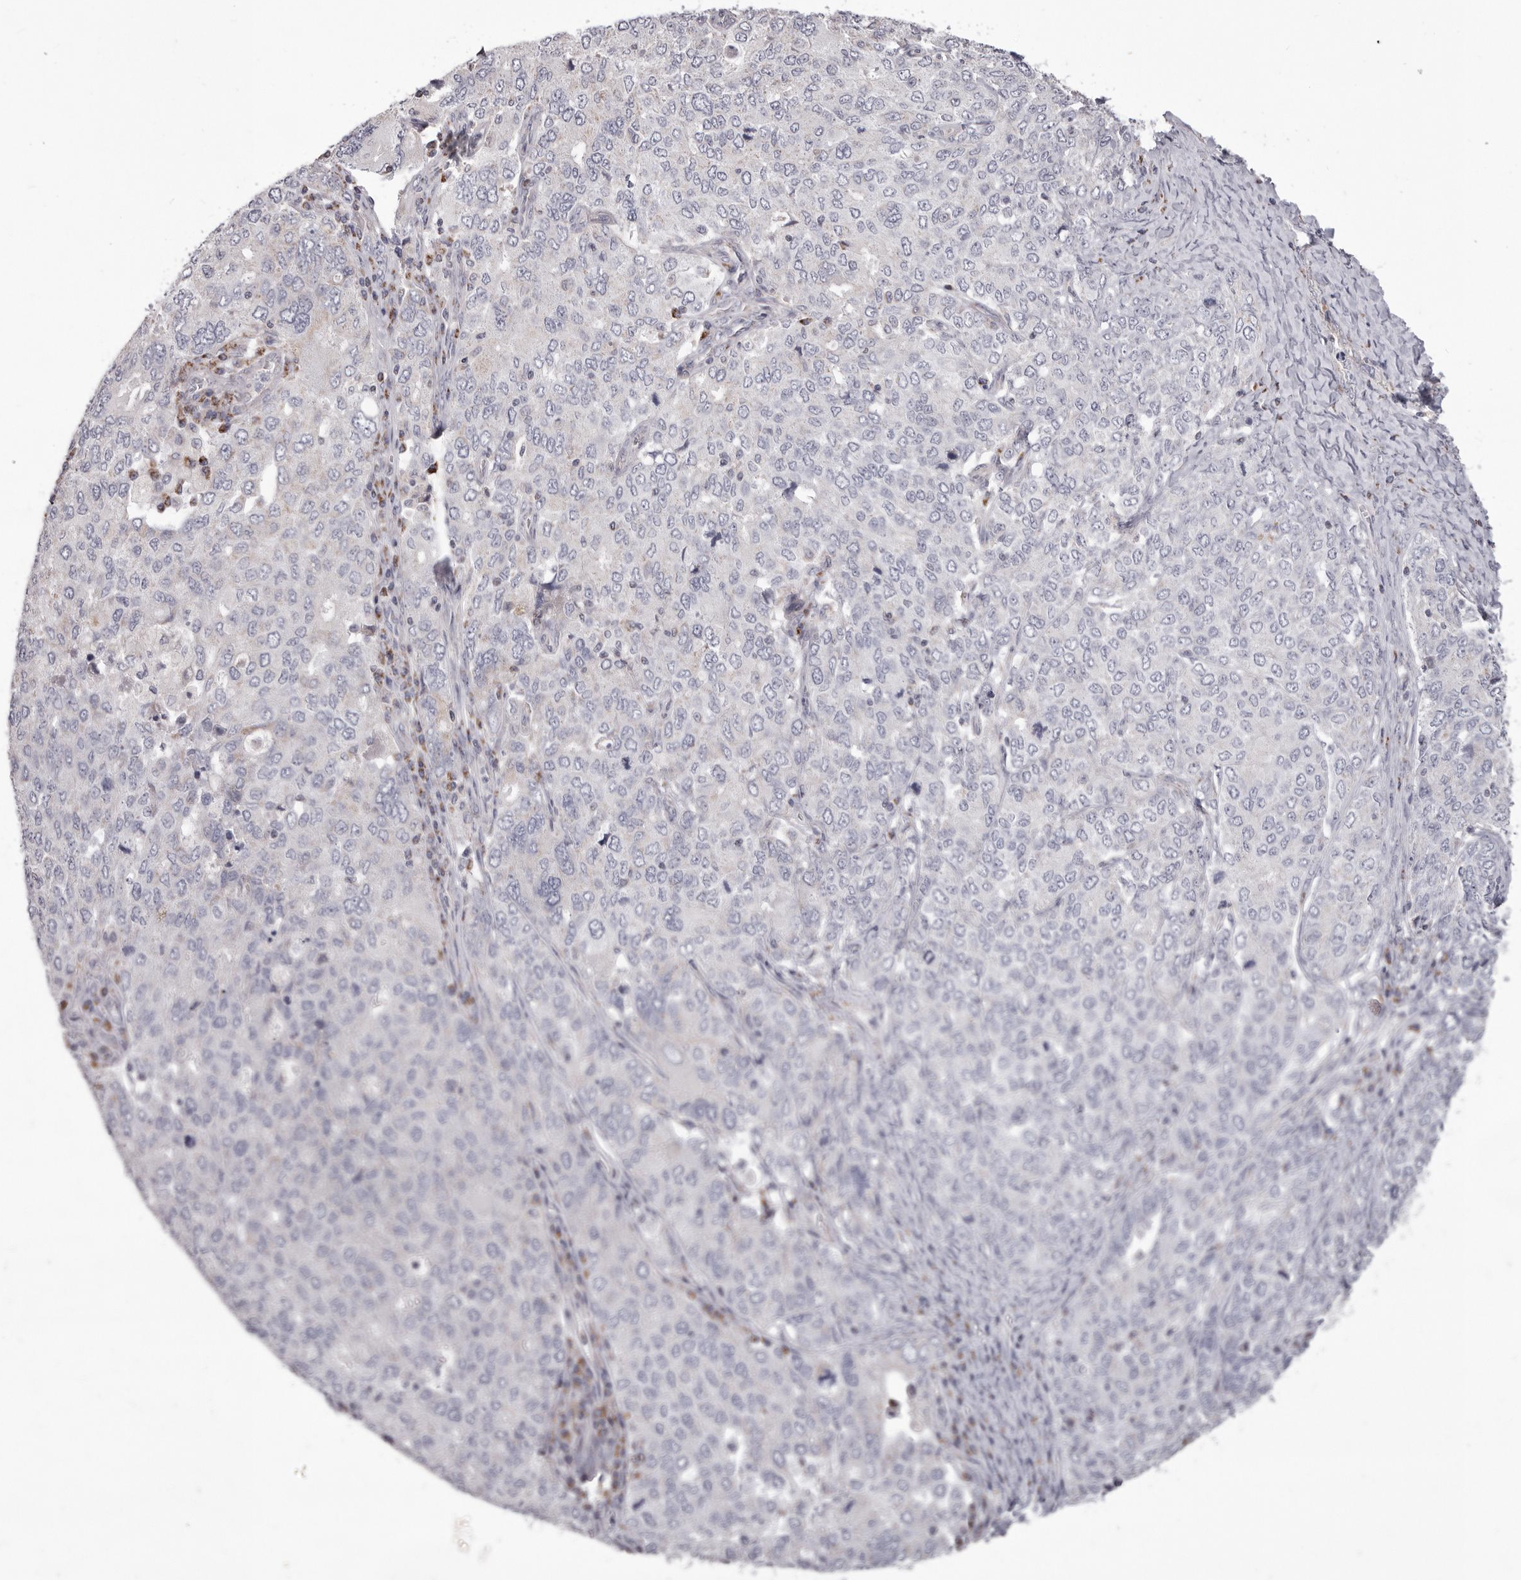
{"staining": {"intensity": "weak", "quantity": "<25%", "location": "cytoplasmic/membranous"}, "tissue": "ovarian cancer", "cell_type": "Tumor cells", "image_type": "cancer", "snomed": [{"axis": "morphology", "description": "Carcinoma, endometroid"}, {"axis": "topography", "description": "Ovary"}], "caption": "Image shows no protein expression in tumor cells of ovarian cancer (endometroid carcinoma) tissue.", "gene": "PRMT2", "patient": {"sex": "female", "age": 62}}